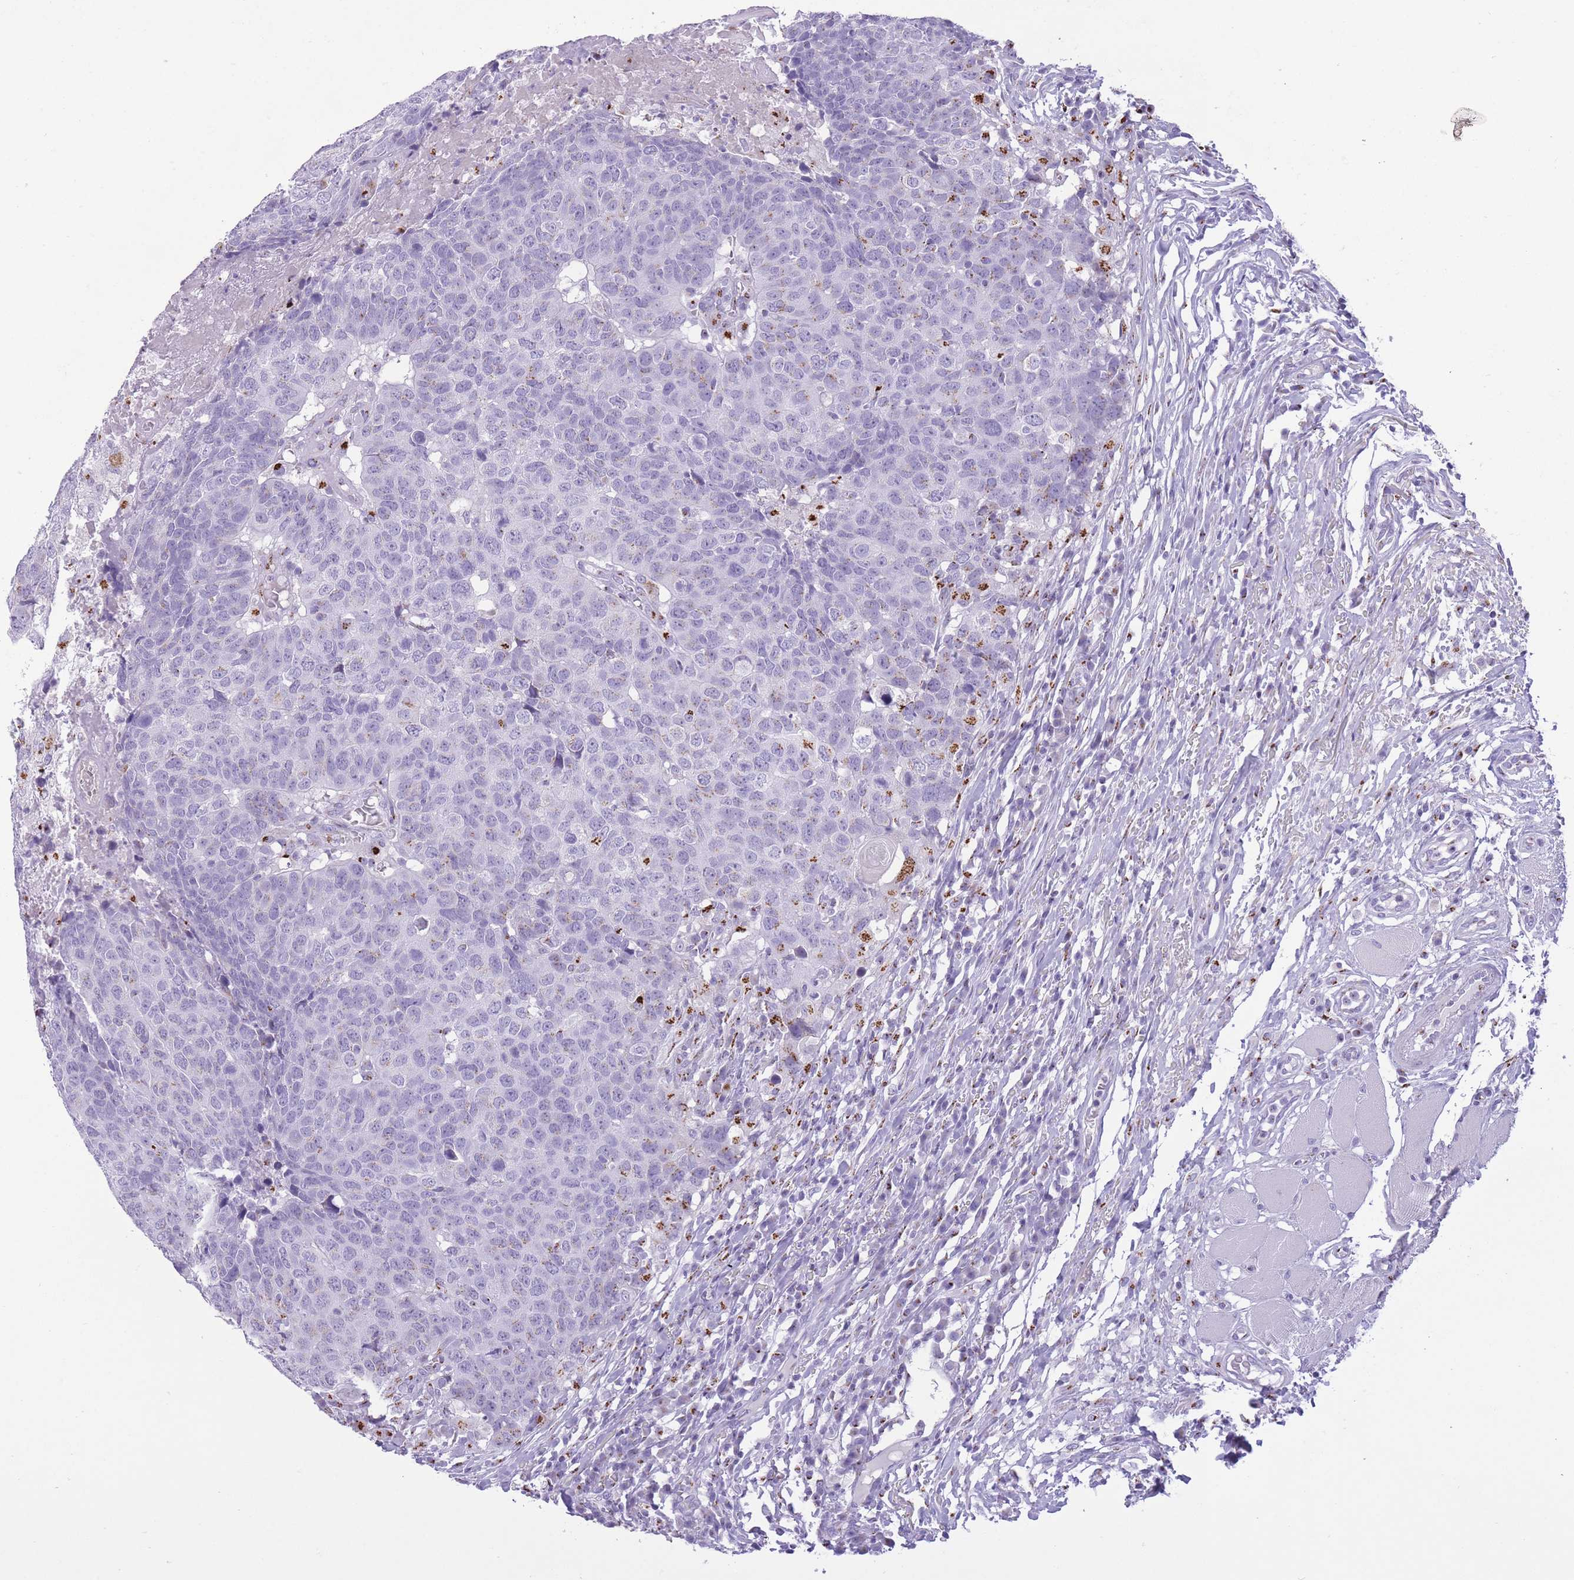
{"staining": {"intensity": "negative", "quantity": "none", "location": "none"}, "tissue": "head and neck cancer", "cell_type": "Tumor cells", "image_type": "cancer", "snomed": [{"axis": "morphology", "description": "Normal tissue, NOS"}, {"axis": "morphology", "description": "Squamous cell carcinoma, NOS"}, {"axis": "topography", "description": "Skeletal muscle"}, {"axis": "topography", "description": "Vascular tissue"}, {"axis": "topography", "description": "Peripheral nerve tissue"}, {"axis": "topography", "description": "Head-Neck"}], "caption": "Immunohistochemistry (IHC) image of neoplastic tissue: human head and neck squamous cell carcinoma stained with DAB shows no significant protein staining in tumor cells.", "gene": "B4GALT2", "patient": {"sex": "male", "age": 66}}